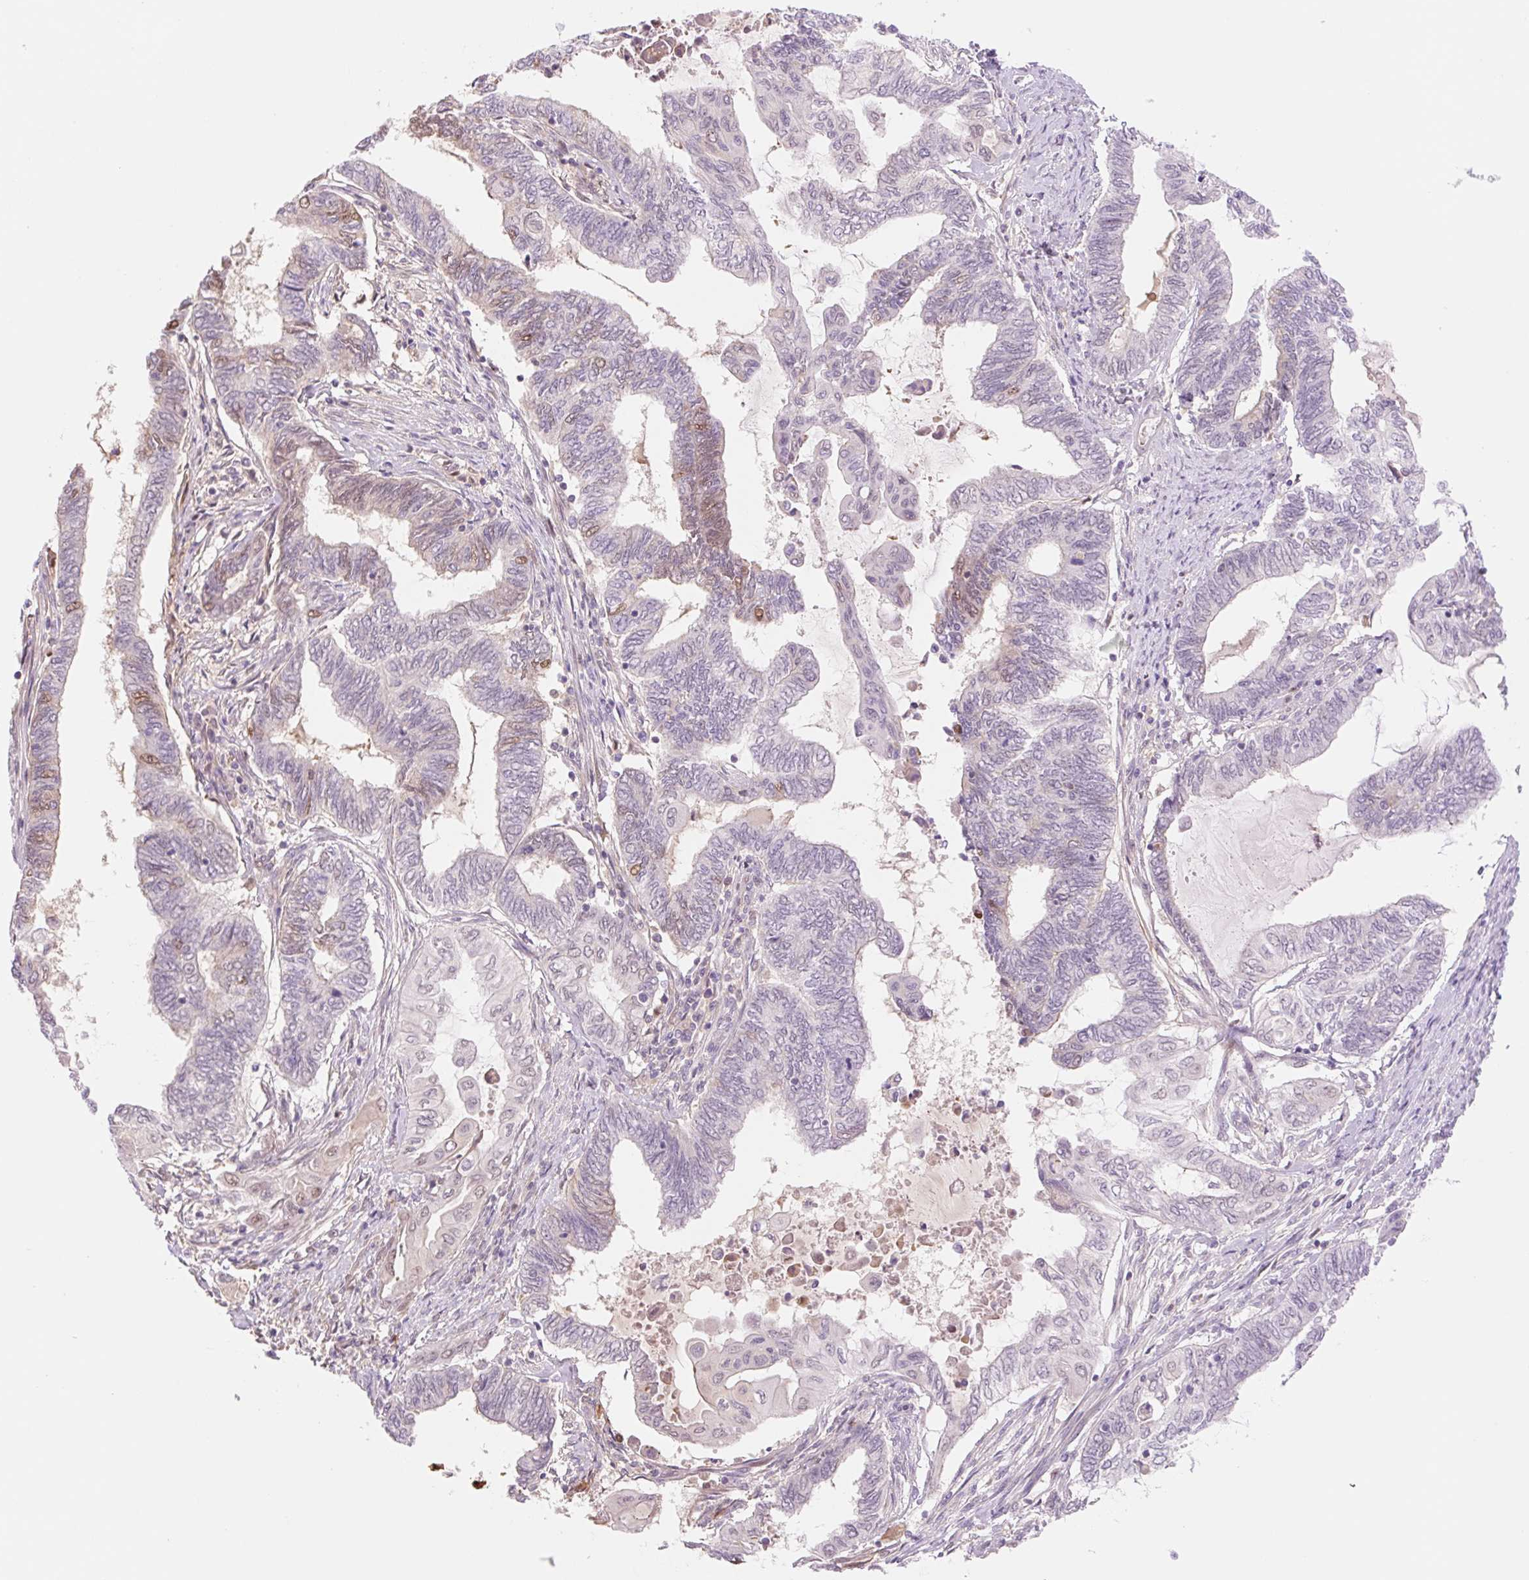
{"staining": {"intensity": "weak", "quantity": "<25%", "location": "cytoplasmic/membranous,nuclear"}, "tissue": "endometrial cancer", "cell_type": "Tumor cells", "image_type": "cancer", "snomed": [{"axis": "morphology", "description": "Adenocarcinoma, NOS"}, {"axis": "topography", "description": "Uterus"}, {"axis": "topography", "description": "Endometrium"}], "caption": "High power microscopy micrograph of an immunohistochemistry histopathology image of endometrial cancer, revealing no significant expression in tumor cells. (Immunohistochemistry, brightfield microscopy, high magnification).", "gene": "HEBP1", "patient": {"sex": "female", "age": 70}}